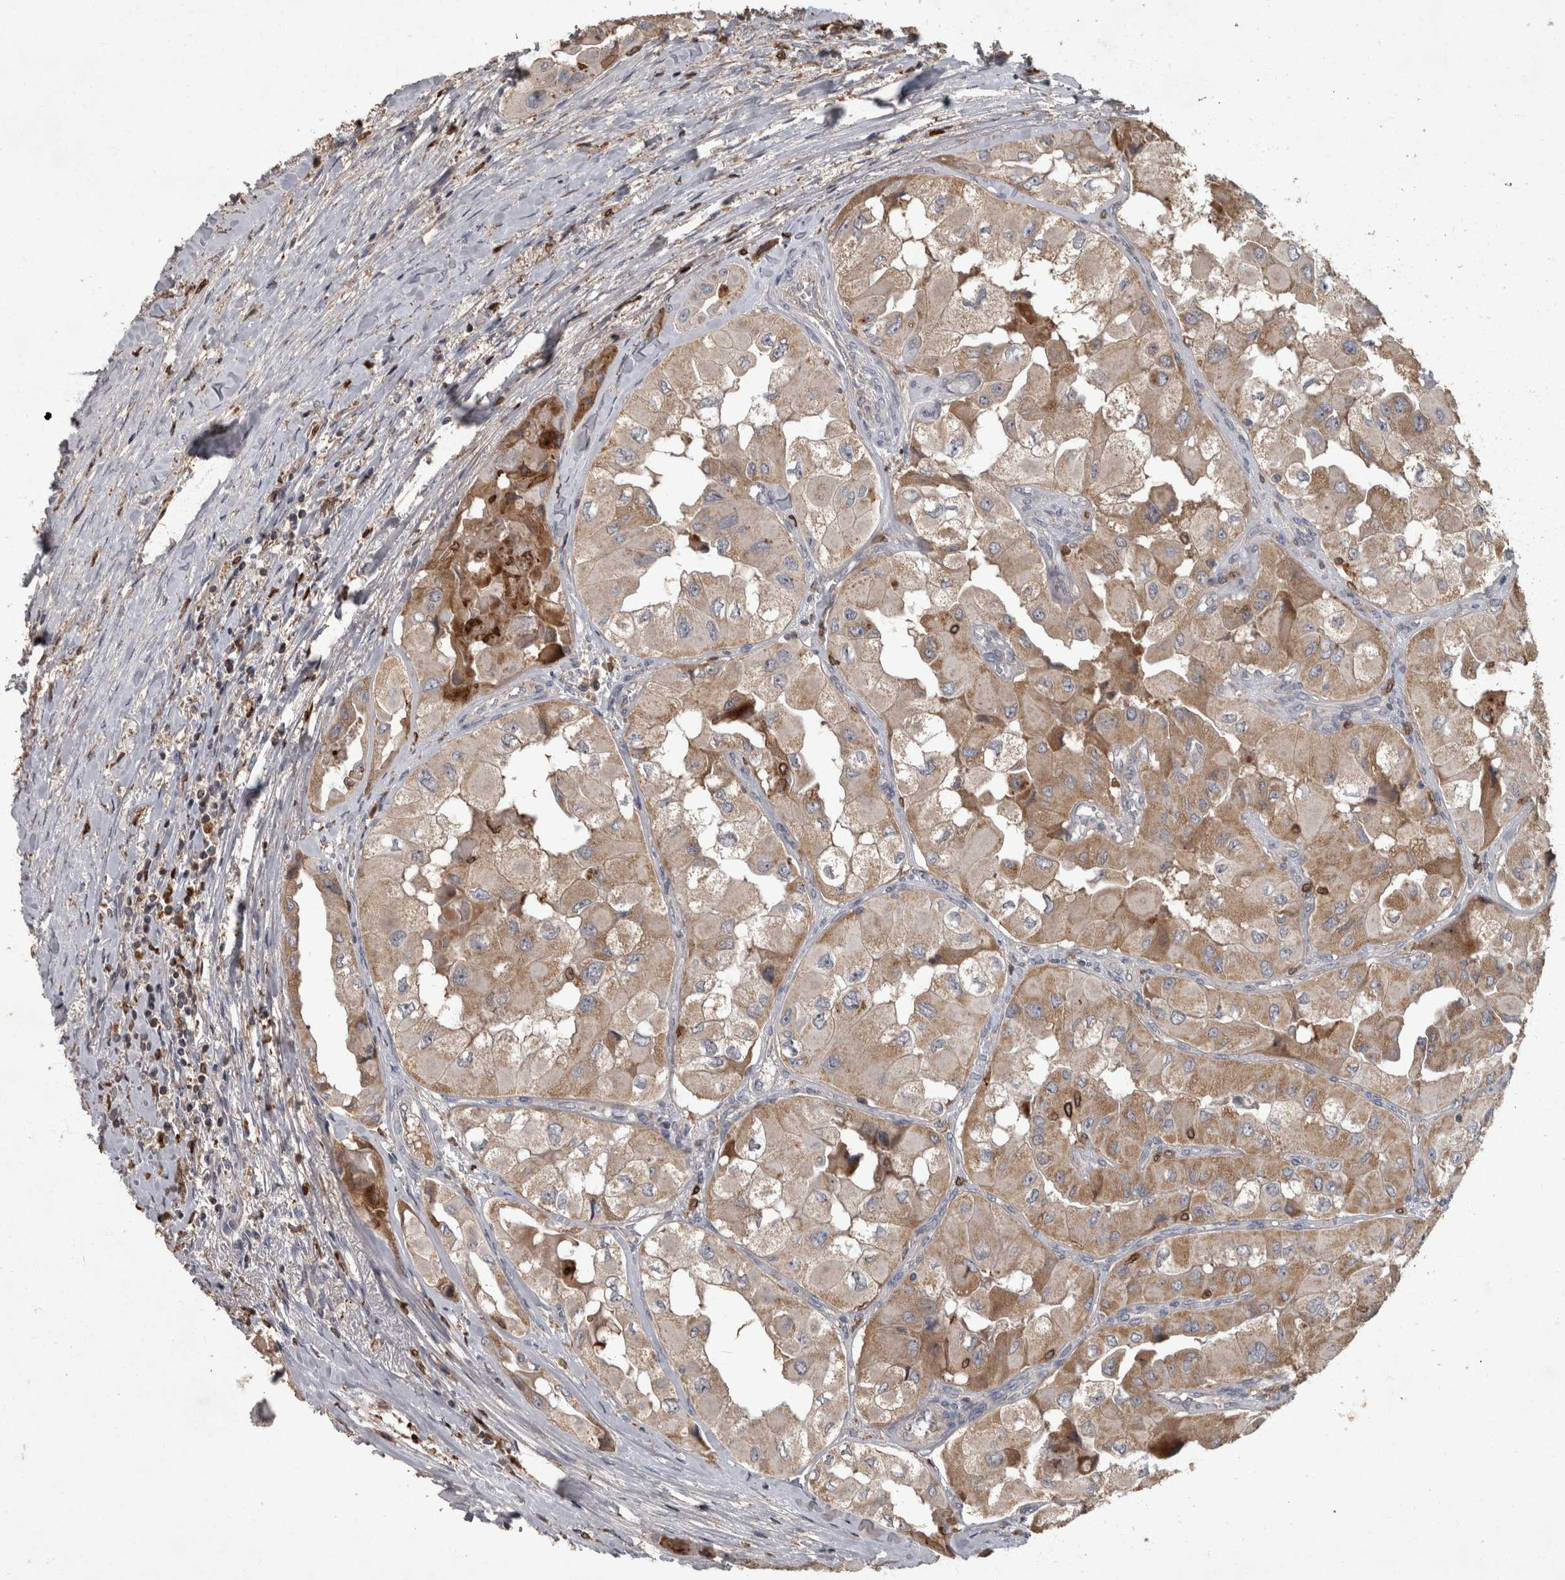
{"staining": {"intensity": "weak", "quantity": ">75%", "location": "cytoplasmic/membranous"}, "tissue": "thyroid cancer", "cell_type": "Tumor cells", "image_type": "cancer", "snomed": [{"axis": "morphology", "description": "Papillary adenocarcinoma, NOS"}, {"axis": "topography", "description": "Thyroid gland"}], "caption": "The histopathology image shows staining of thyroid cancer, revealing weak cytoplasmic/membranous protein staining (brown color) within tumor cells. (DAB IHC with brightfield microscopy, high magnification).", "gene": "PPP1R3C", "patient": {"sex": "female", "age": 59}}